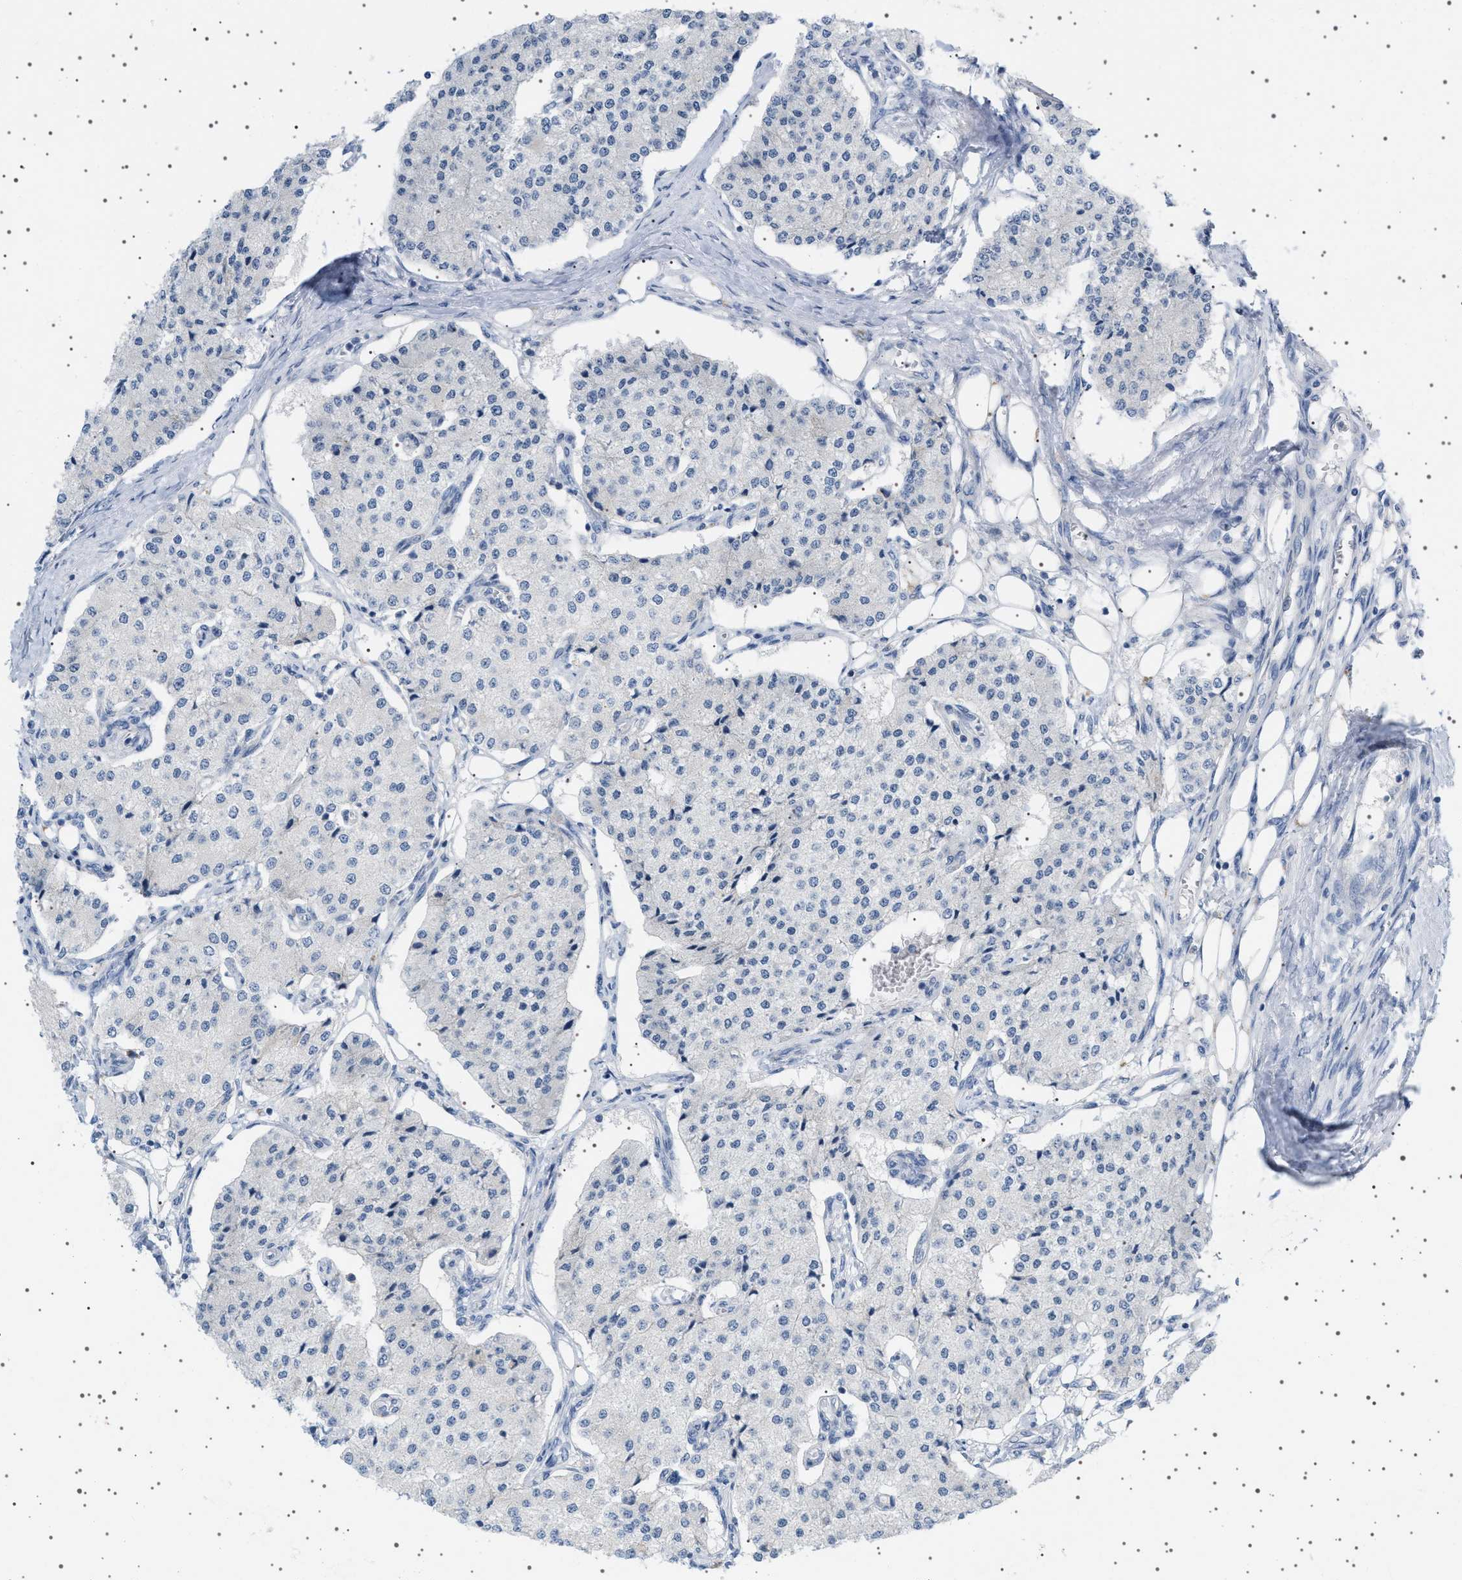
{"staining": {"intensity": "negative", "quantity": "none", "location": "none"}, "tissue": "carcinoid", "cell_type": "Tumor cells", "image_type": "cancer", "snomed": [{"axis": "morphology", "description": "Carcinoid, malignant, NOS"}, {"axis": "topography", "description": "Colon"}], "caption": "A high-resolution image shows IHC staining of malignant carcinoid, which displays no significant staining in tumor cells. (DAB immunohistochemistry with hematoxylin counter stain).", "gene": "ADCY10", "patient": {"sex": "female", "age": 52}}